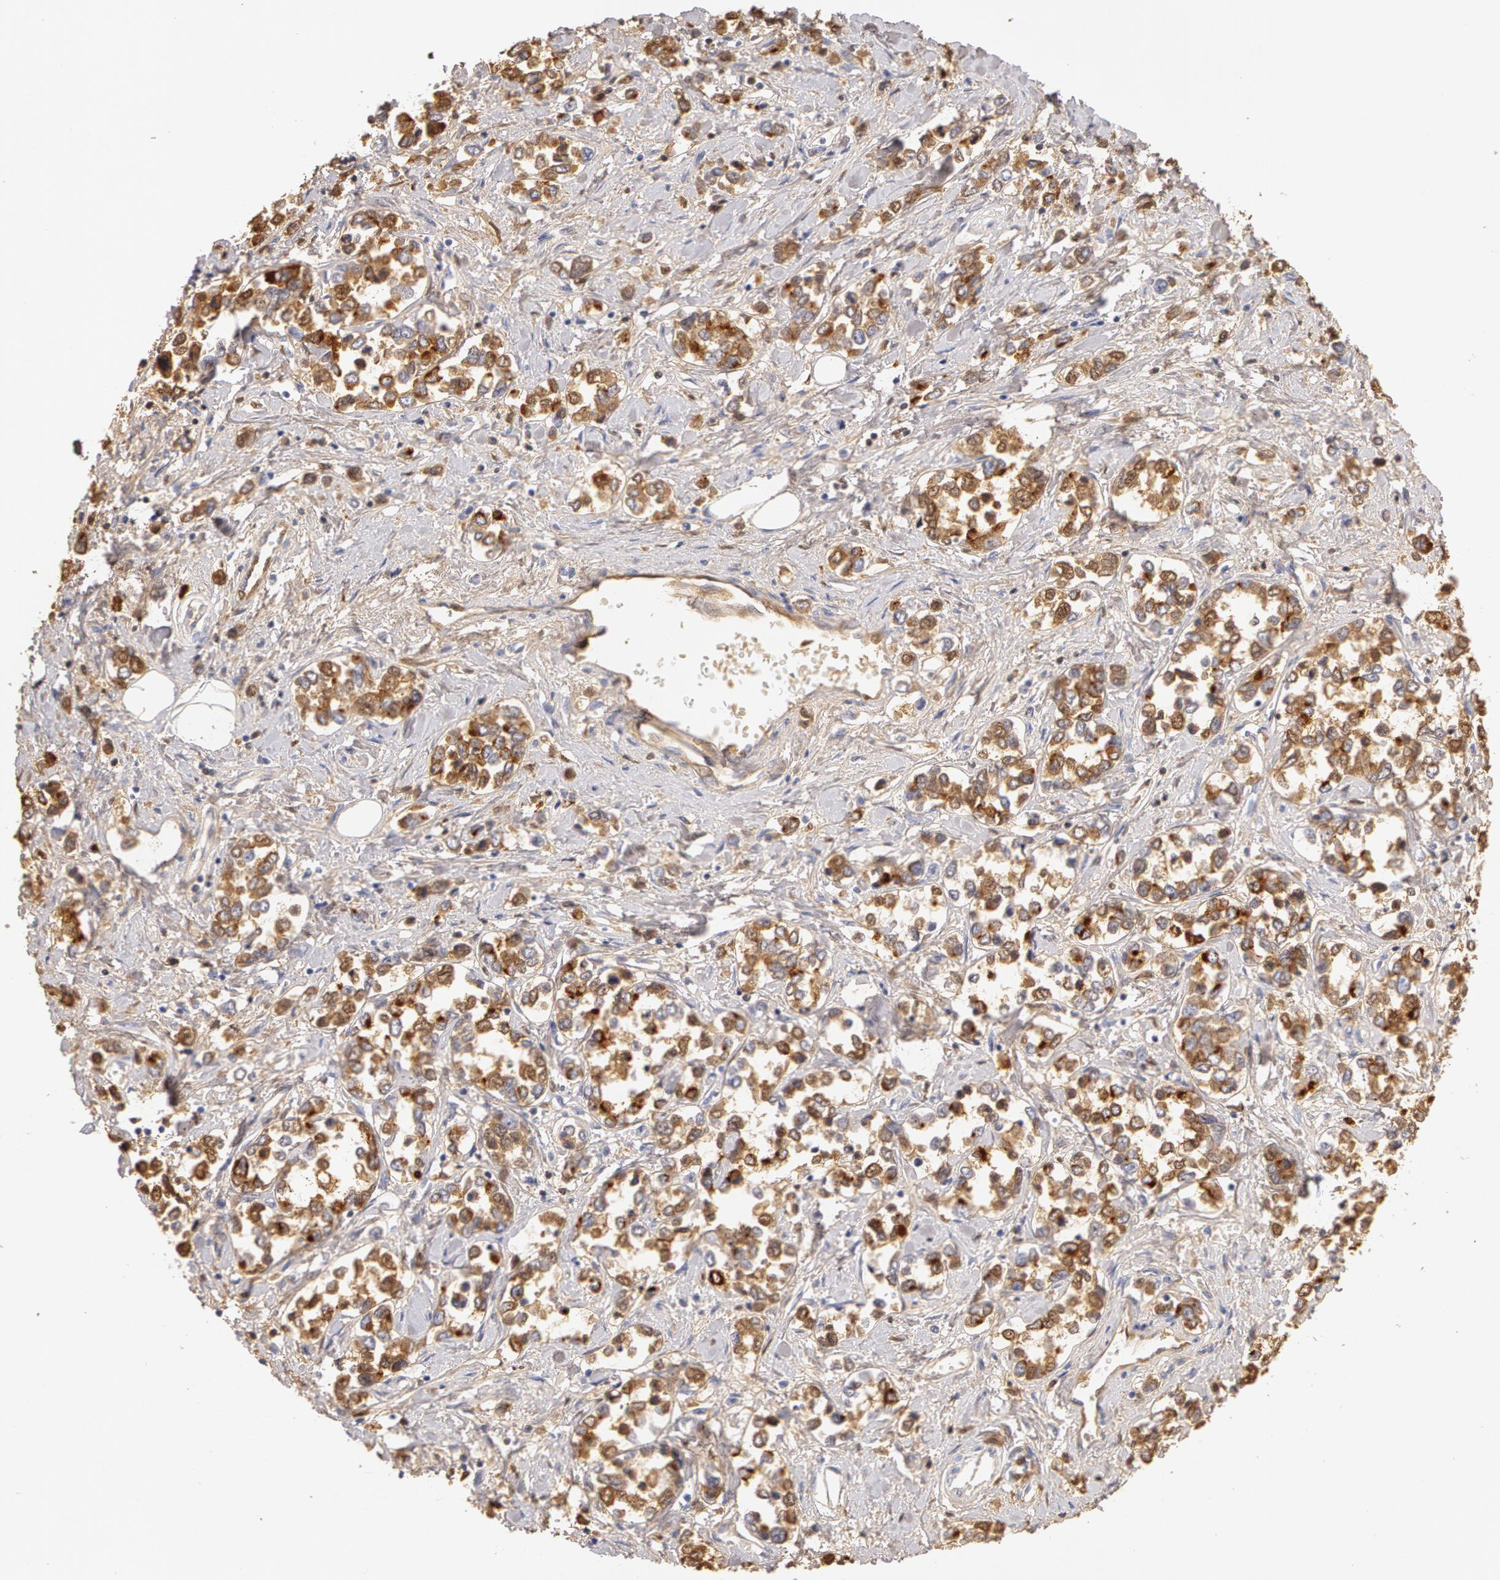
{"staining": {"intensity": "moderate", "quantity": ">75%", "location": "cytoplasmic/membranous"}, "tissue": "stomach cancer", "cell_type": "Tumor cells", "image_type": "cancer", "snomed": [{"axis": "morphology", "description": "Adenocarcinoma, NOS"}, {"axis": "topography", "description": "Stomach, upper"}], "caption": "Adenocarcinoma (stomach) was stained to show a protein in brown. There is medium levels of moderate cytoplasmic/membranous positivity in about >75% of tumor cells. (brown staining indicates protein expression, while blue staining denotes nuclei).", "gene": "TF", "patient": {"sex": "male", "age": 76}}